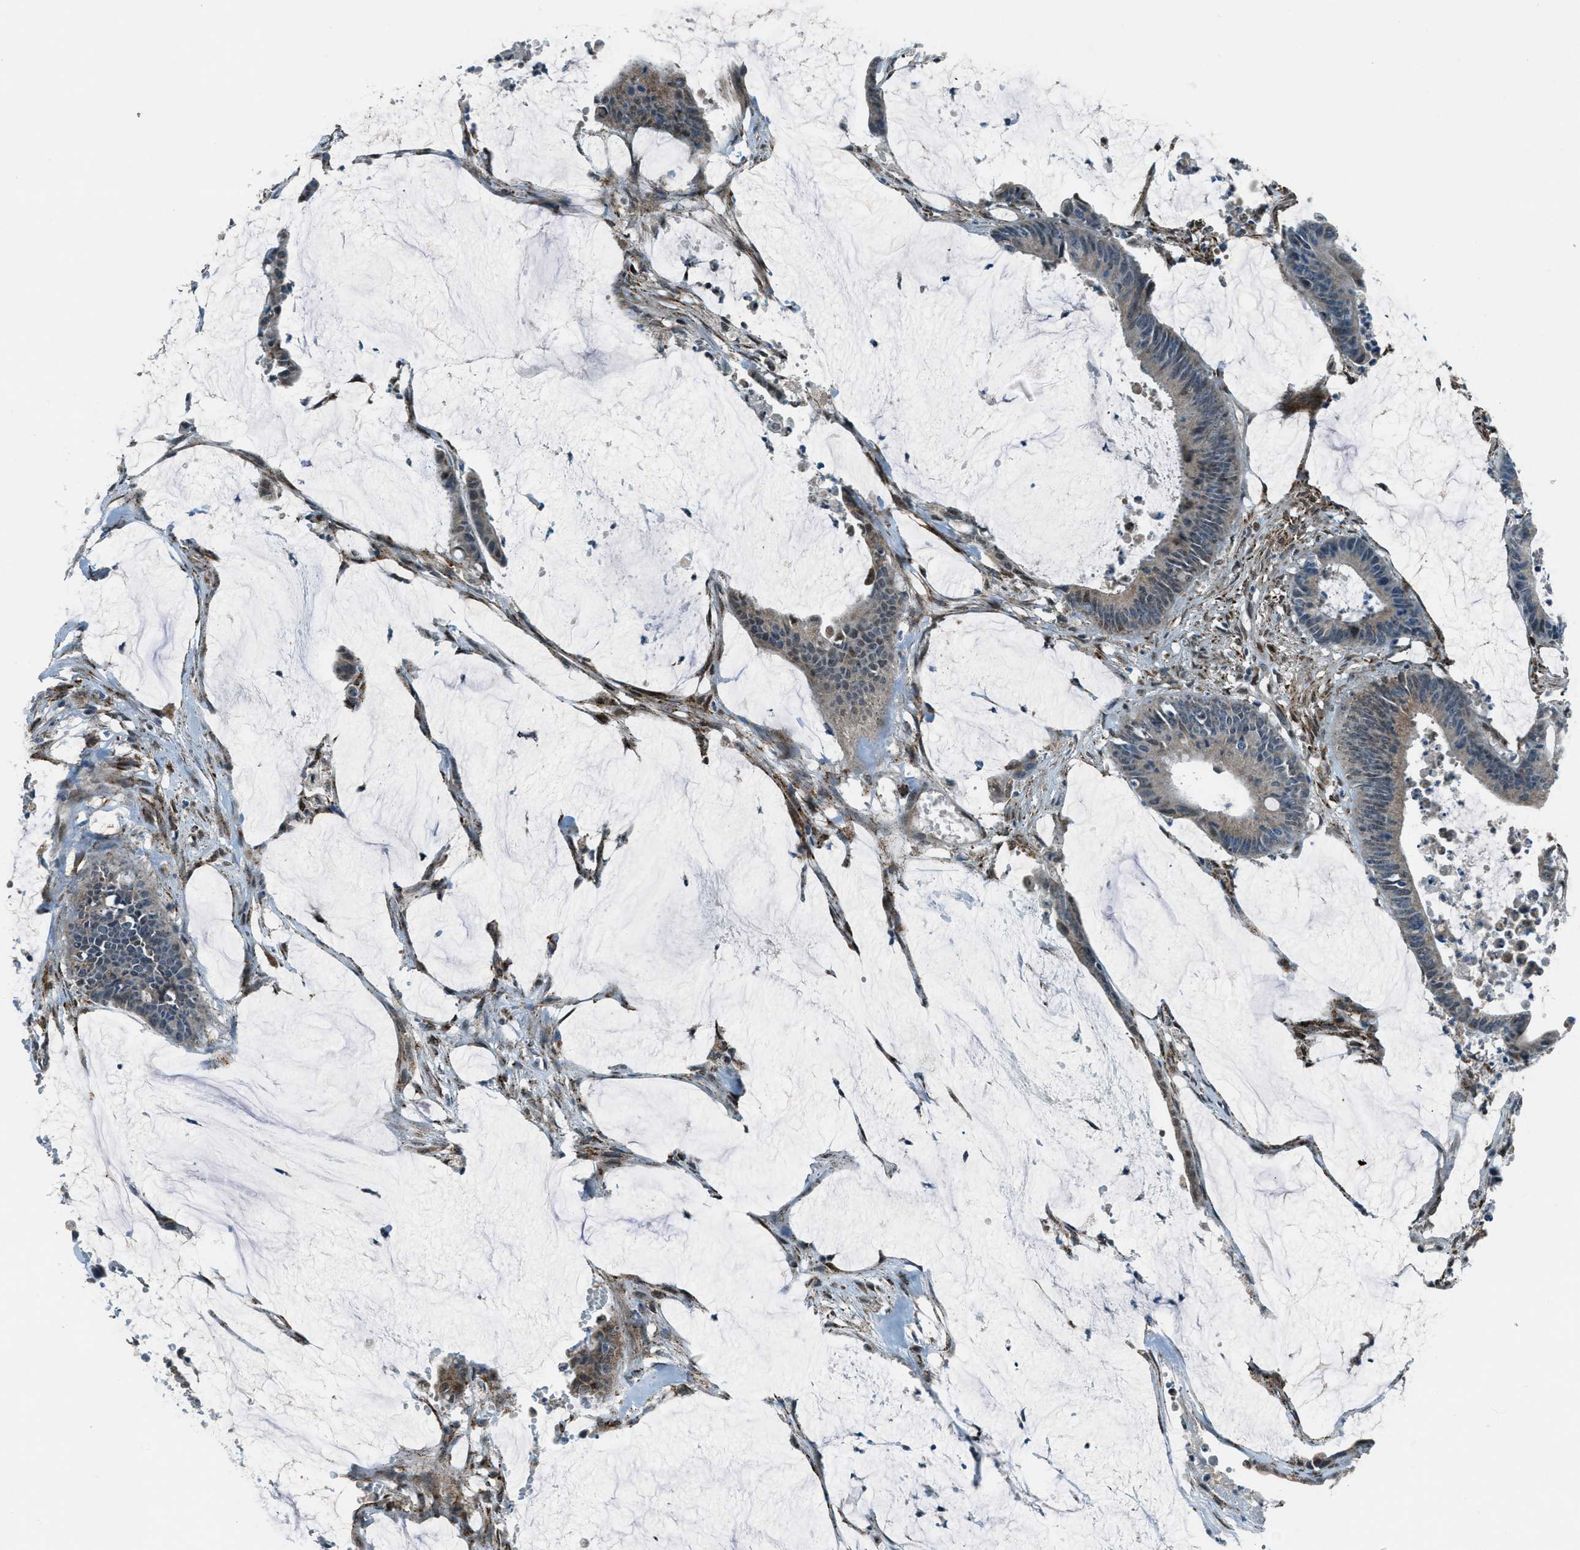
{"staining": {"intensity": "weak", "quantity": "25%-75%", "location": "cytoplasmic/membranous"}, "tissue": "colorectal cancer", "cell_type": "Tumor cells", "image_type": "cancer", "snomed": [{"axis": "morphology", "description": "Adenocarcinoma, NOS"}, {"axis": "topography", "description": "Rectum"}], "caption": "Colorectal cancer tissue reveals weak cytoplasmic/membranous expression in approximately 25%-75% of tumor cells, visualized by immunohistochemistry.", "gene": "NPEPL1", "patient": {"sex": "female", "age": 66}}